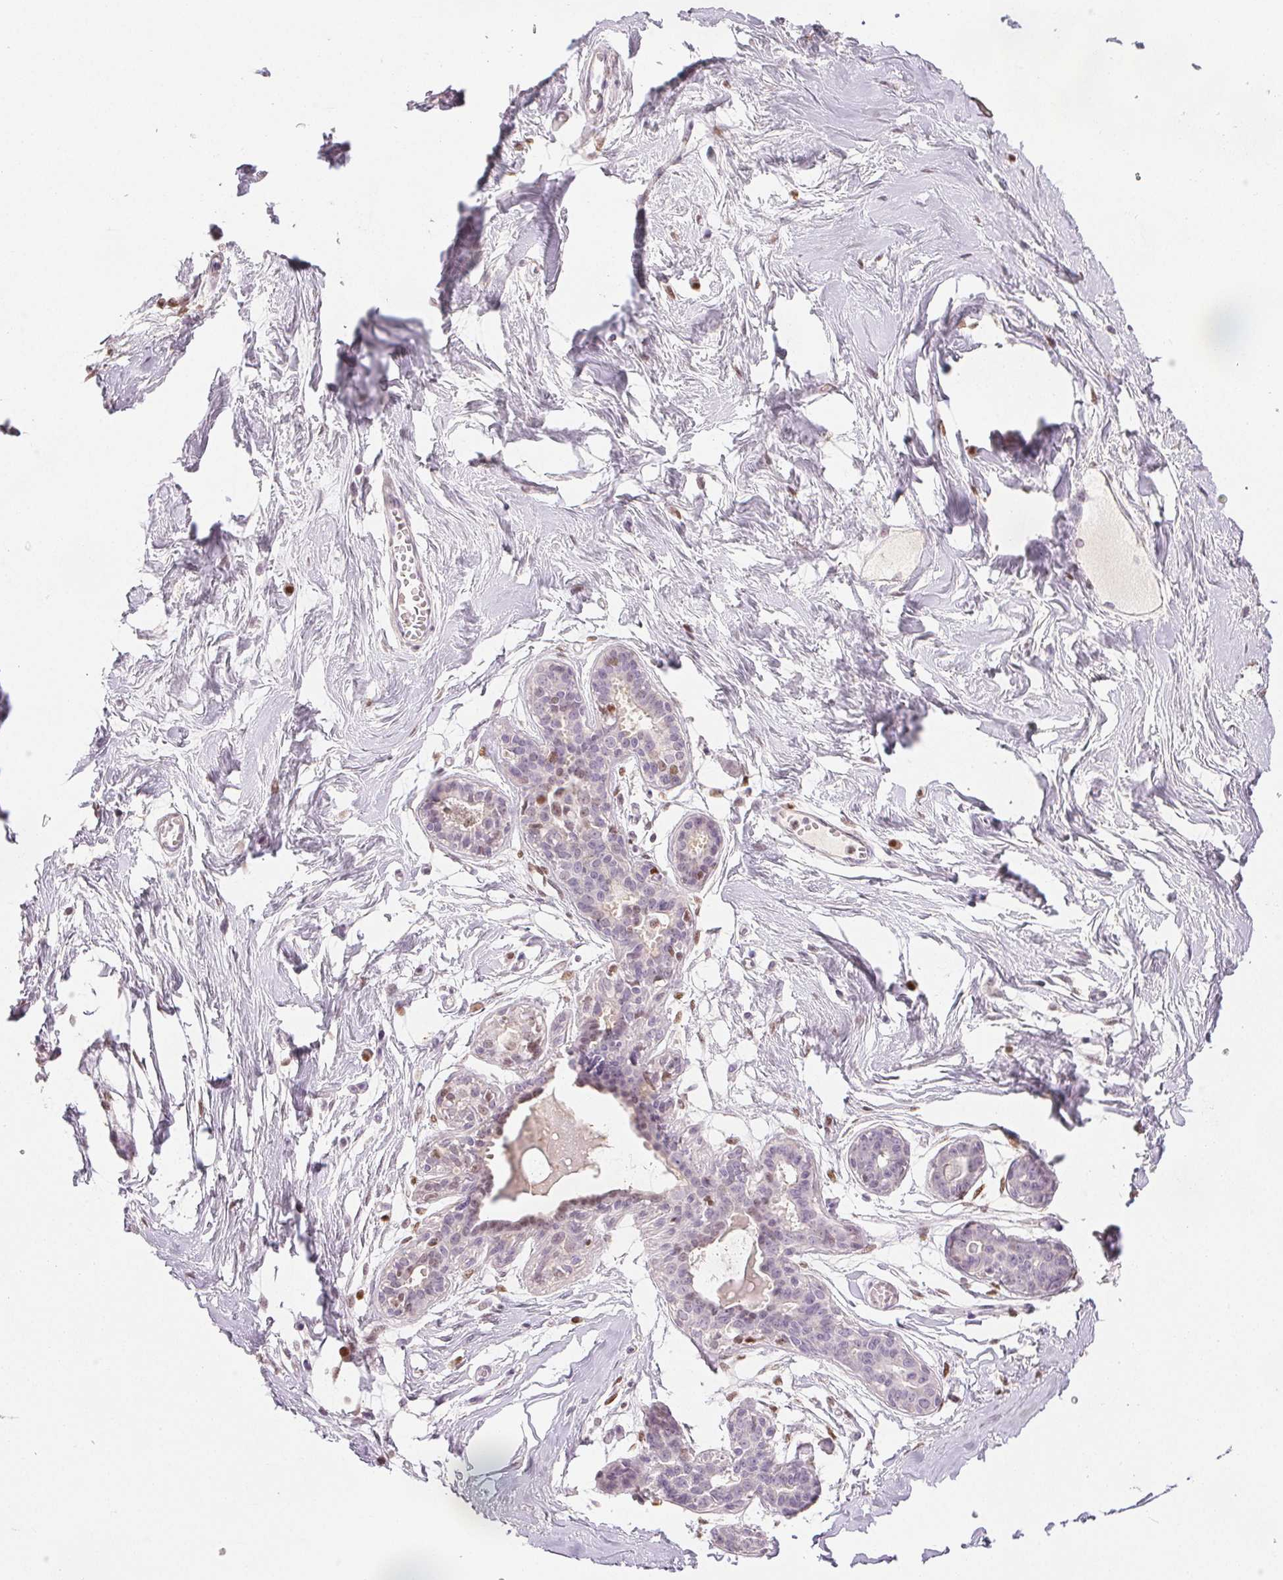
{"staining": {"intensity": "negative", "quantity": "none", "location": "none"}, "tissue": "breast", "cell_type": "Adipocytes", "image_type": "normal", "snomed": [{"axis": "morphology", "description": "Normal tissue, NOS"}, {"axis": "topography", "description": "Breast"}], "caption": "Adipocytes show no significant protein expression in normal breast. (Brightfield microscopy of DAB immunohistochemistry (IHC) at high magnification).", "gene": "RUNX2", "patient": {"sex": "female", "age": 45}}